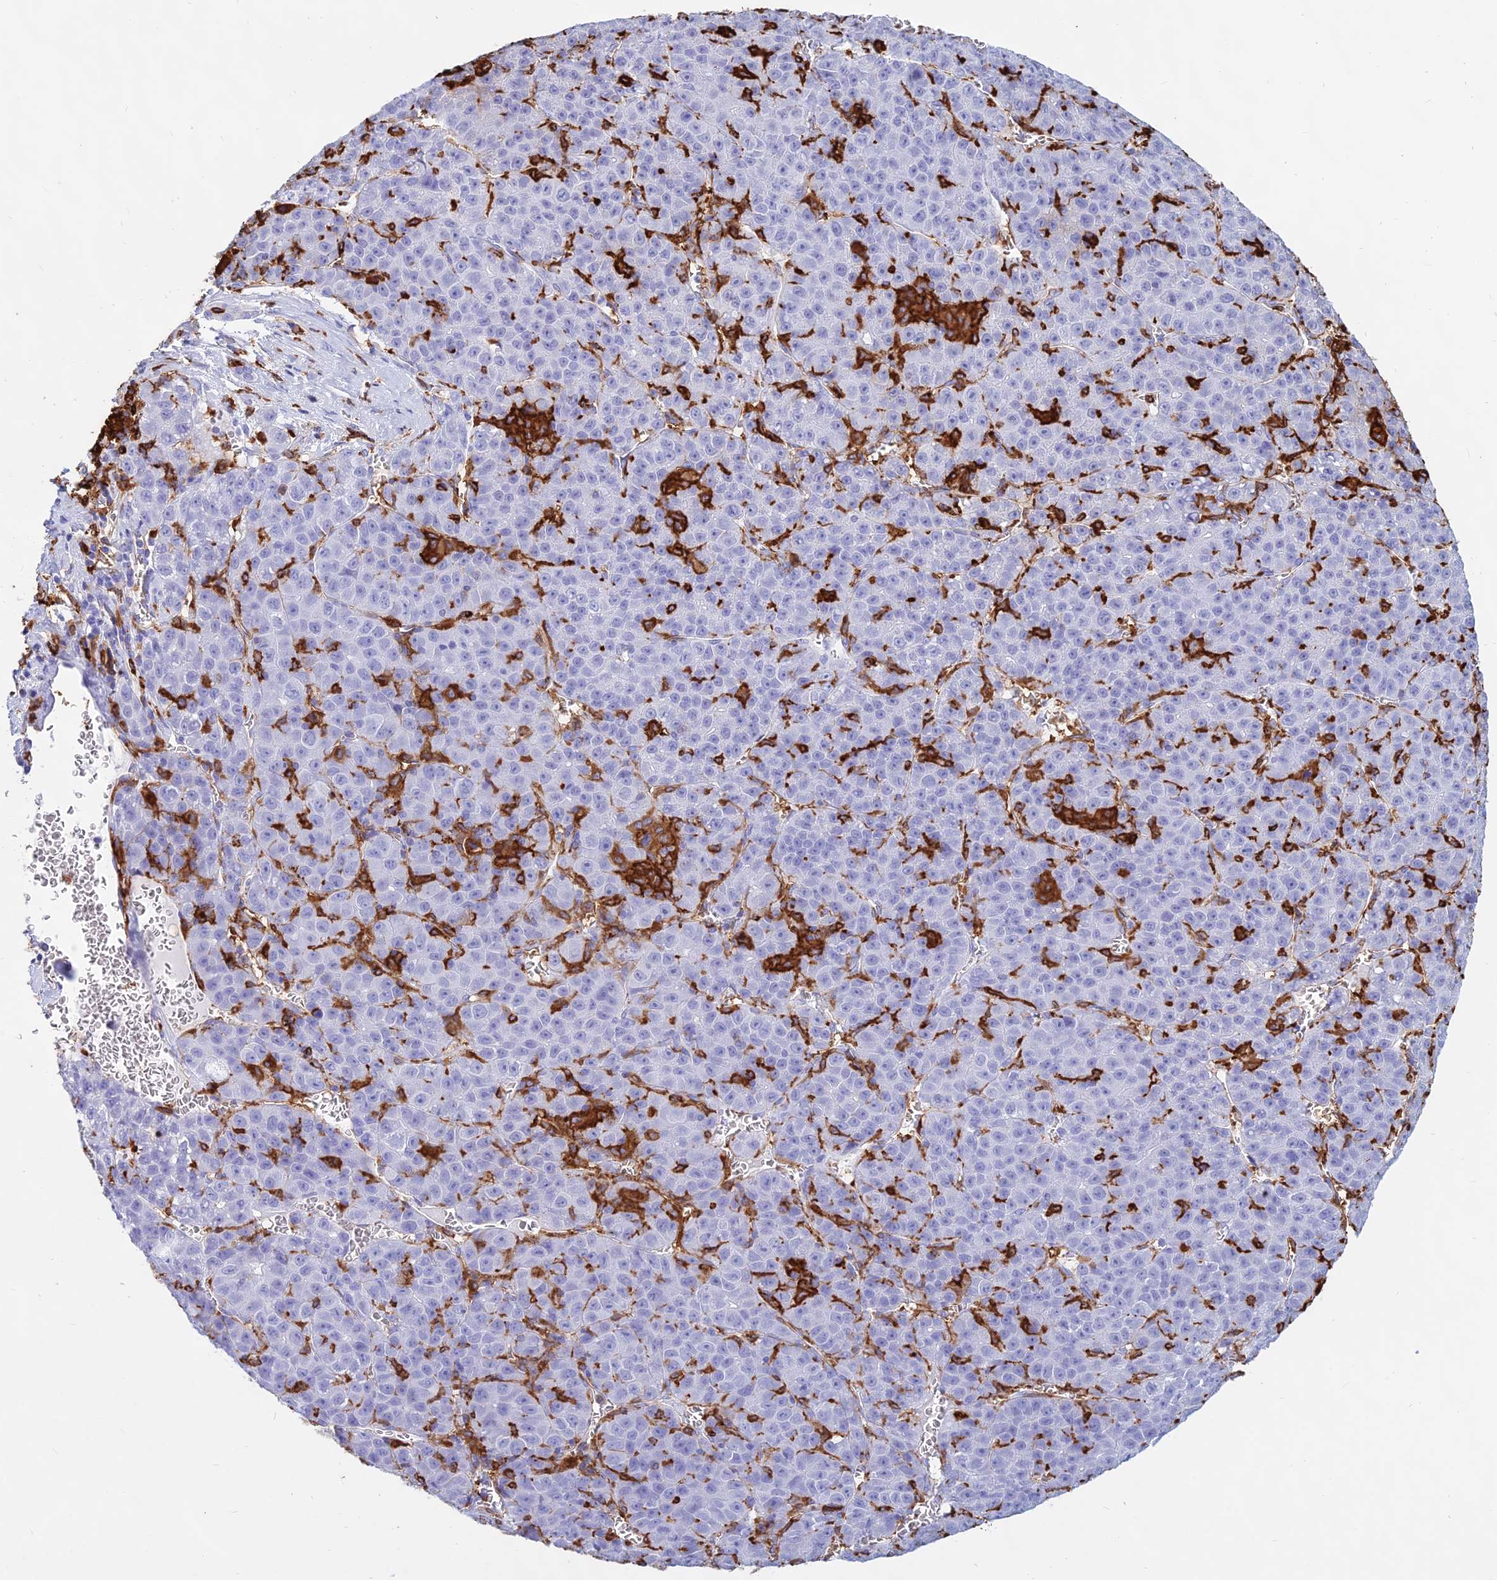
{"staining": {"intensity": "negative", "quantity": "none", "location": "none"}, "tissue": "liver cancer", "cell_type": "Tumor cells", "image_type": "cancer", "snomed": [{"axis": "morphology", "description": "Carcinoma, Hepatocellular, NOS"}, {"axis": "topography", "description": "Liver"}], "caption": "Liver cancer was stained to show a protein in brown. There is no significant positivity in tumor cells.", "gene": "HLA-DRB1", "patient": {"sex": "female", "age": 53}}